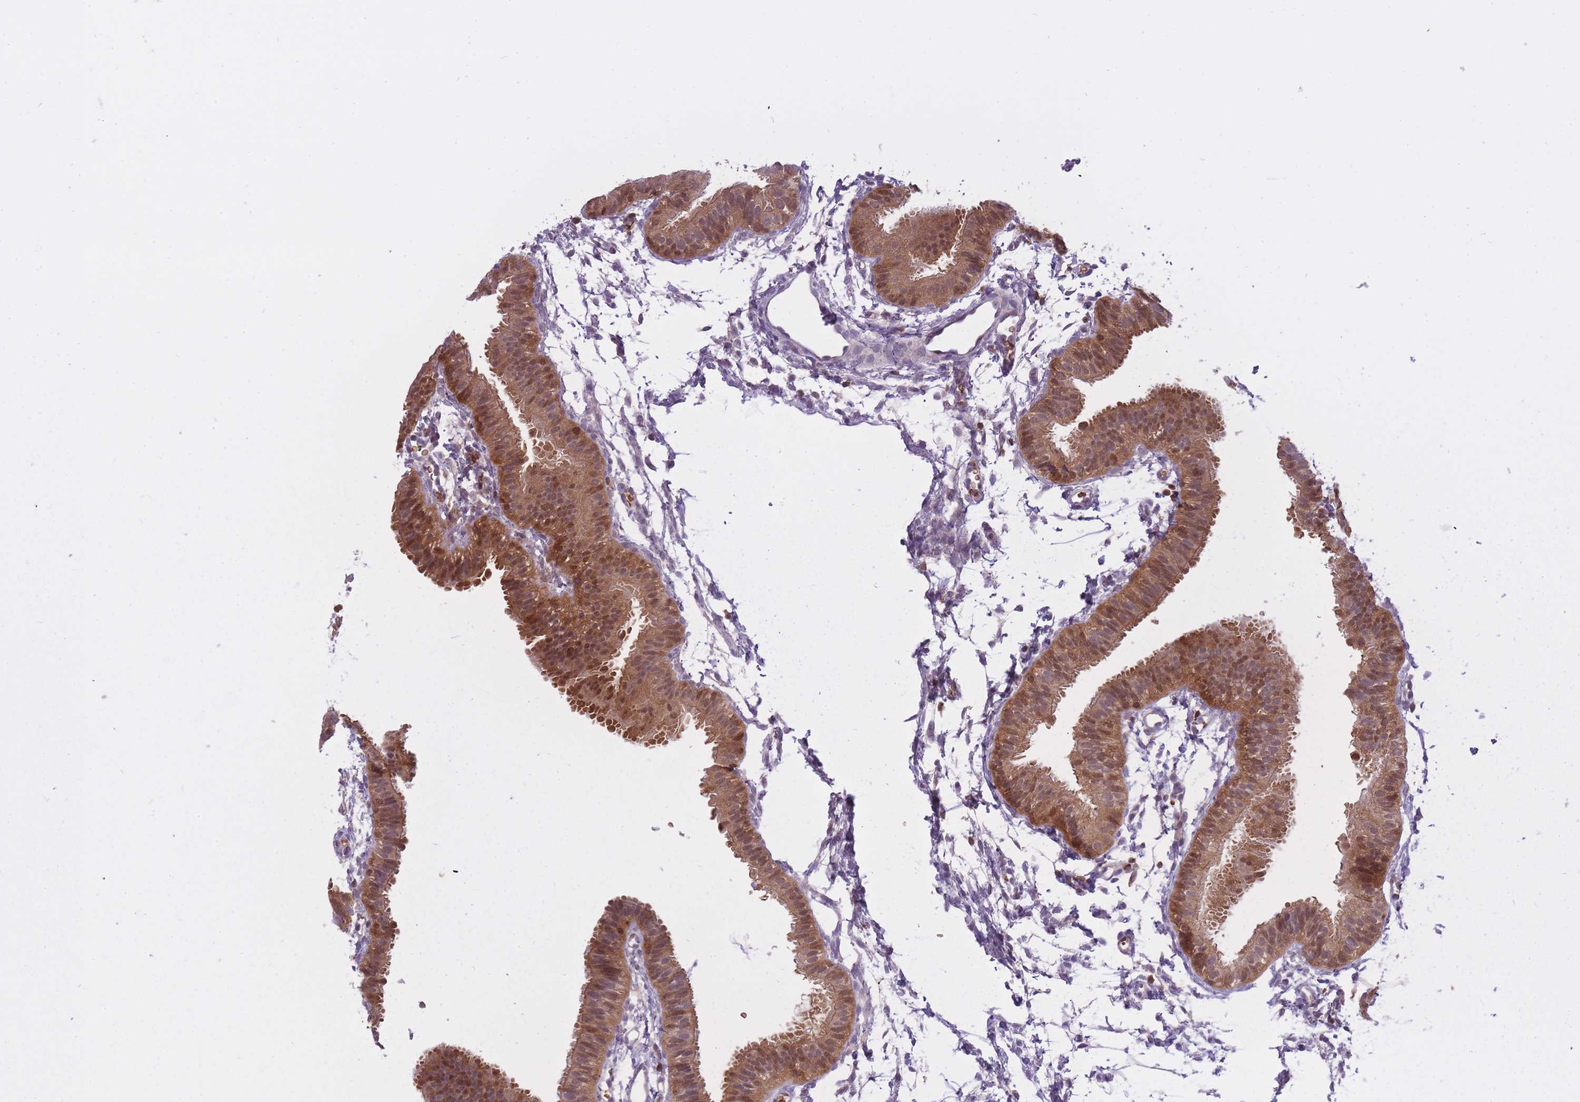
{"staining": {"intensity": "strong", "quantity": ">75%", "location": "cytoplasmic/membranous,nuclear"}, "tissue": "fallopian tube", "cell_type": "Glandular cells", "image_type": "normal", "snomed": [{"axis": "morphology", "description": "Normal tissue, NOS"}, {"axis": "topography", "description": "Fallopian tube"}], "caption": "Protein staining demonstrates strong cytoplasmic/membranous,nuclear staining in about >75% of glandular cells in benign fallopian tube.", "gene": "CXorf38", "patient": {"sex": "female", "age": 35}}